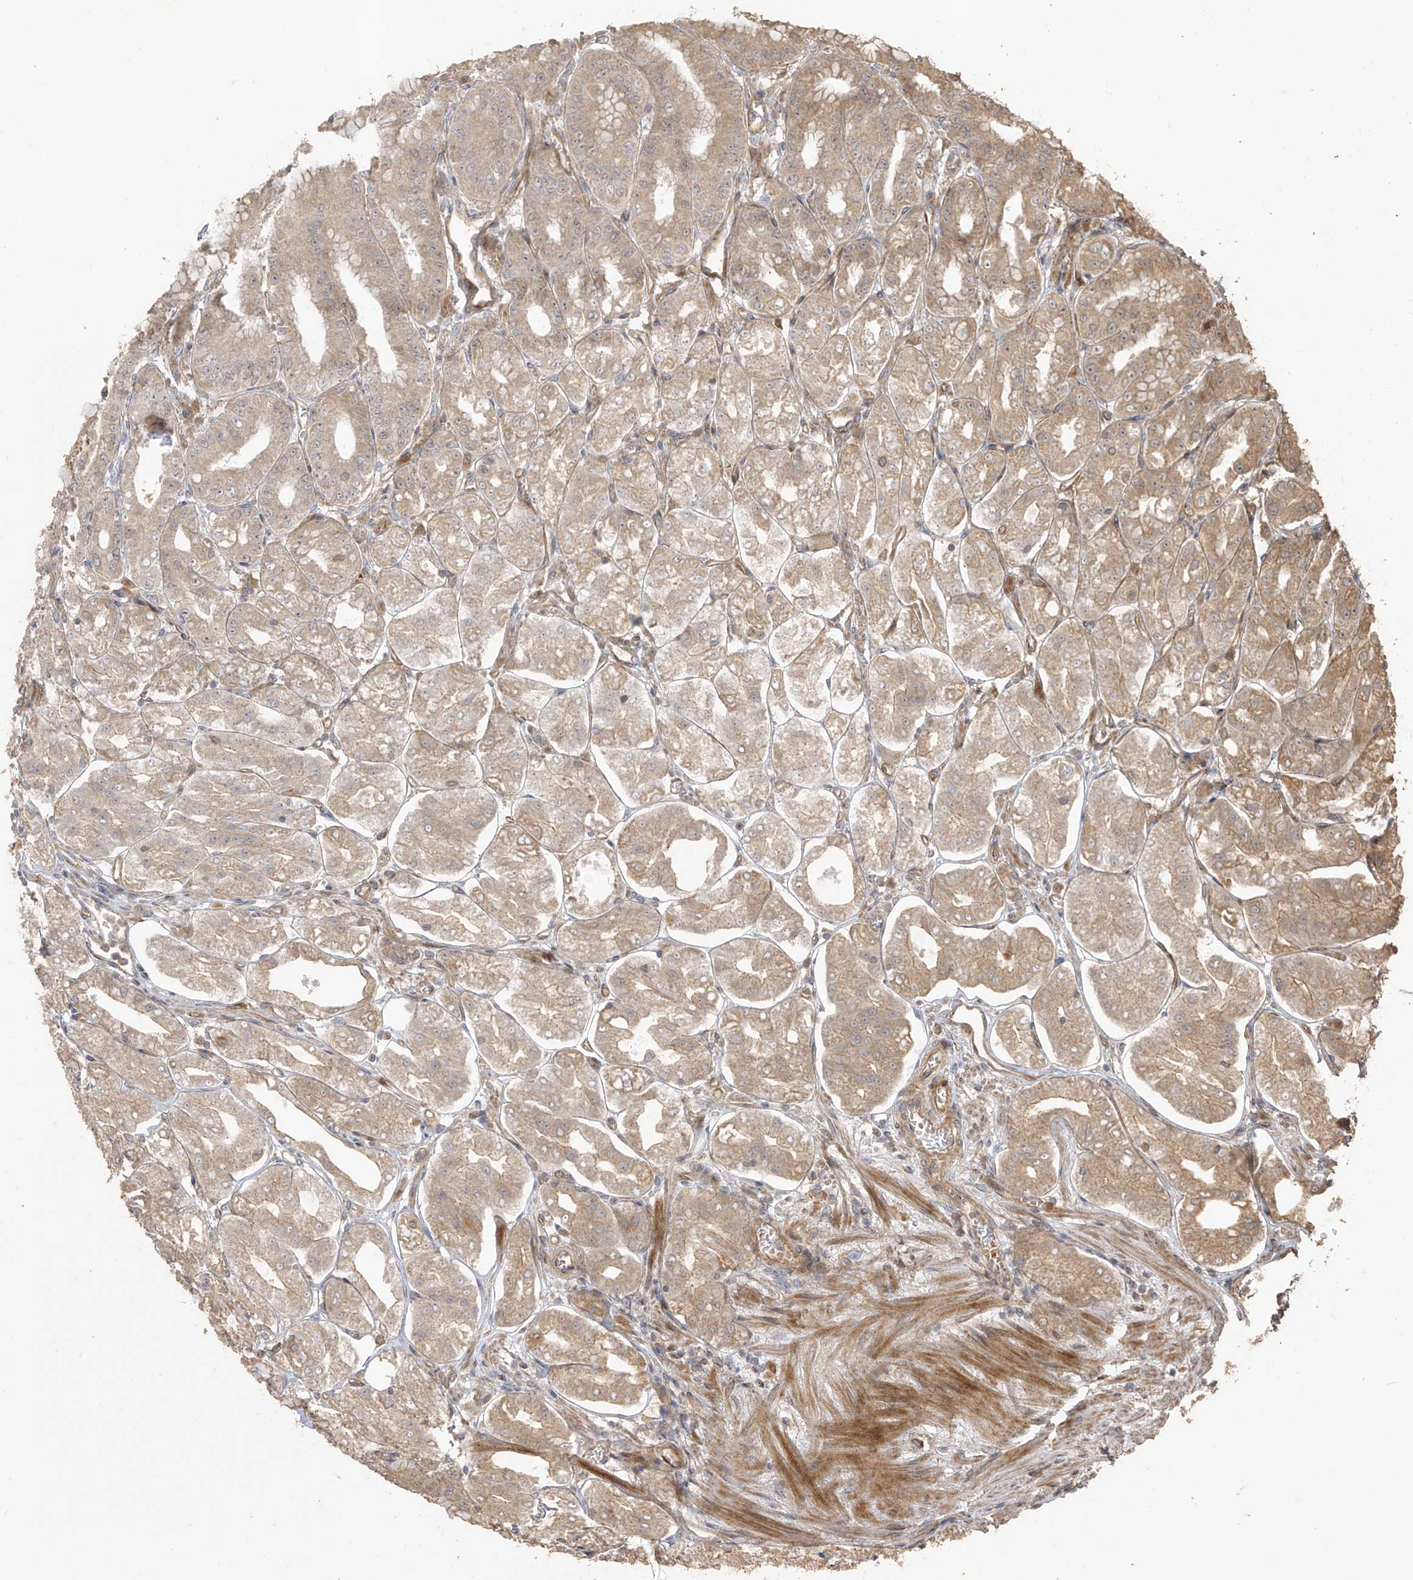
{"staining": {"intensity": "moderate", "quantity": ">75%", "location": "cytoplasmic/membranous"}, "tissue": "stomach", "cell_type": "Glandular cells", "image_type": "normal", "snomed": [{"axis": "morphology", "description": "Normal tissue, NOS"}, {"axis": "topography", "description": "Stomach, lower"}], "caption": "Glandular cells exhibit medium levels of moderate cytoplasmic/membranous positivity in approximately >75% of cells in benign human stomach.", "gene": "ZNF653", "patient": {"sex": "male", "age": 71}}